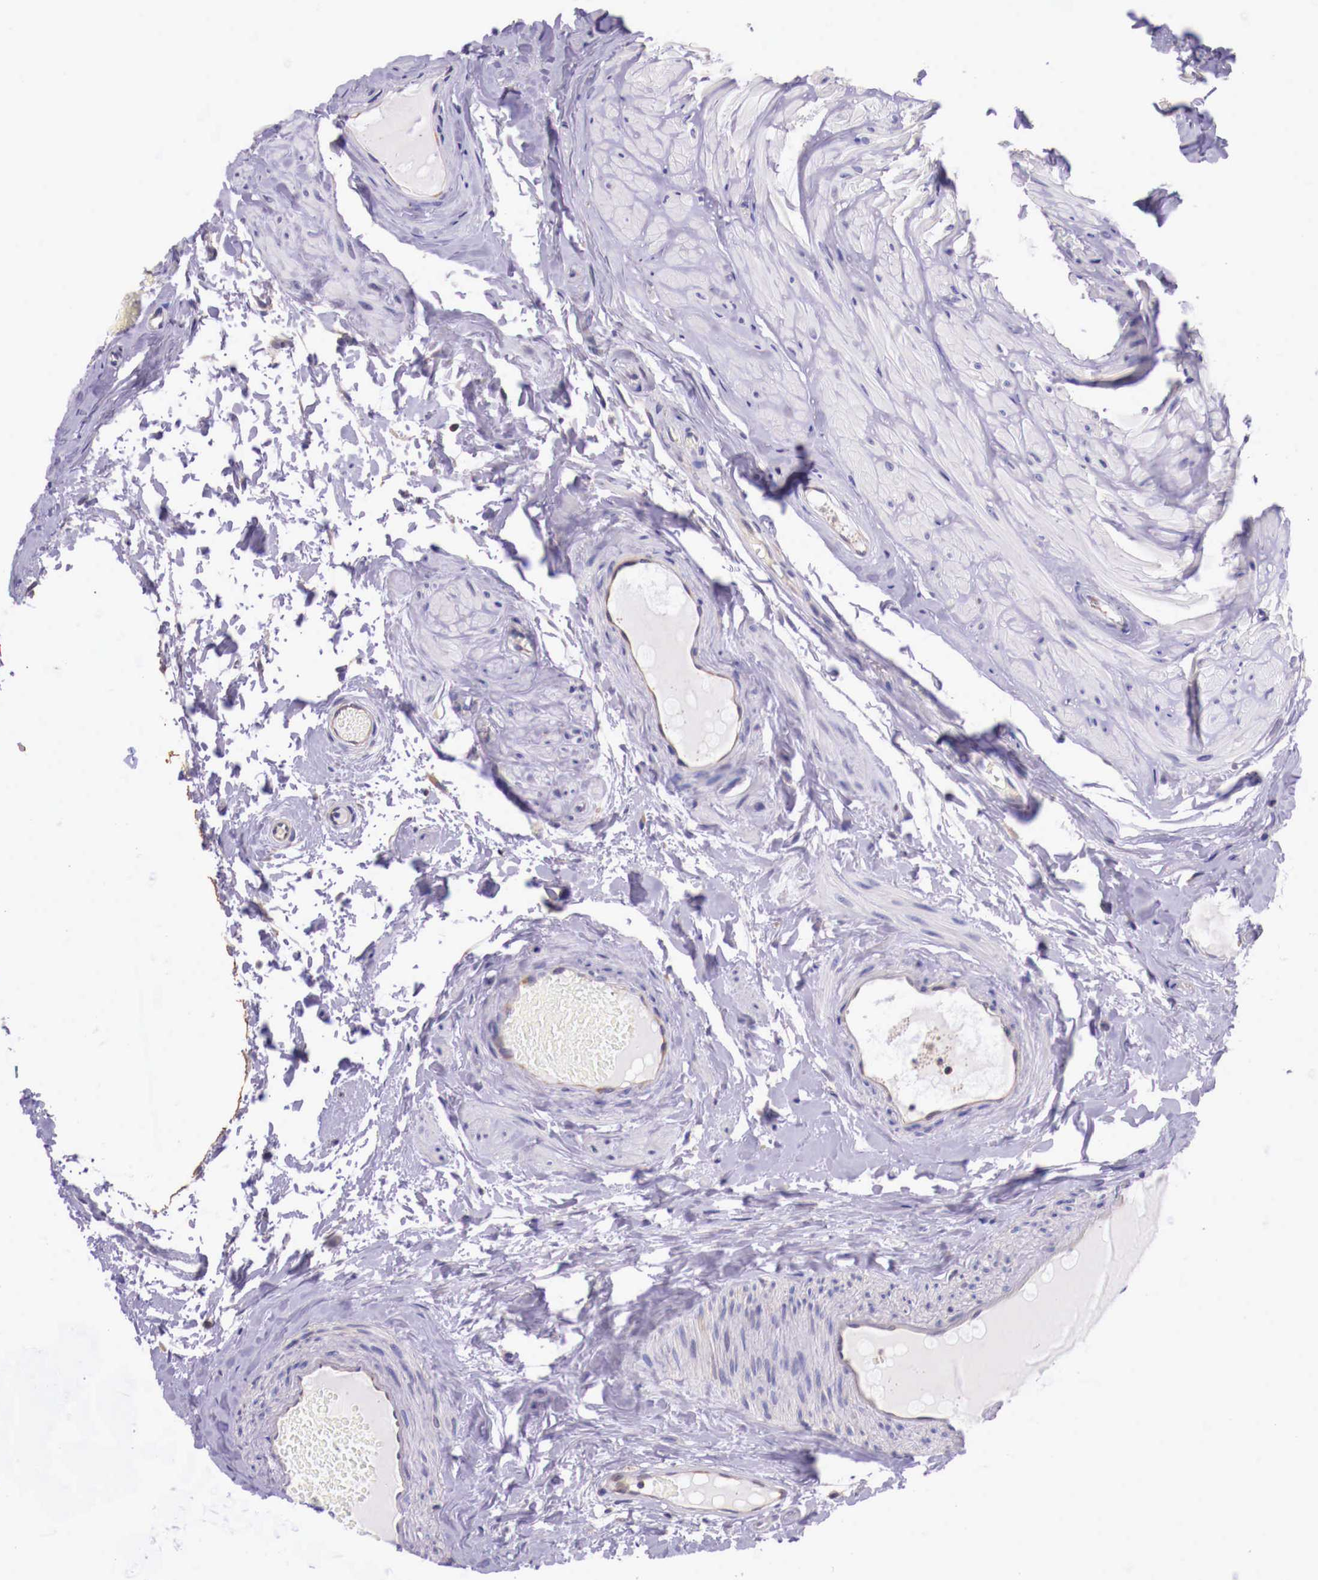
{"staining": {"intensity": "weak", "quantity": "25%-75%", "location": "cytoplasmic/membranous"}, "tissue": "epididymis", "cell_type": "Glandular cells", "image_type": "normal", "snomed": [{"axis": "morphology", "description": "Normal tissue, NOS"}, {"axis": "topography", "description": "Epididymis"}], "caption": "An IHC histopathology image of unremarkable tissue is shown. Protein staining in brown labels weak cytoplasmic/membranous positivity in epididymis within glandular cells. (DAB (3,3'-diaminobenzidine) IHC, brown staining for protein, blue staining for nuclei).", "gene": "GRIPAP1", "patient": {"sex": "male", "age": 52}}